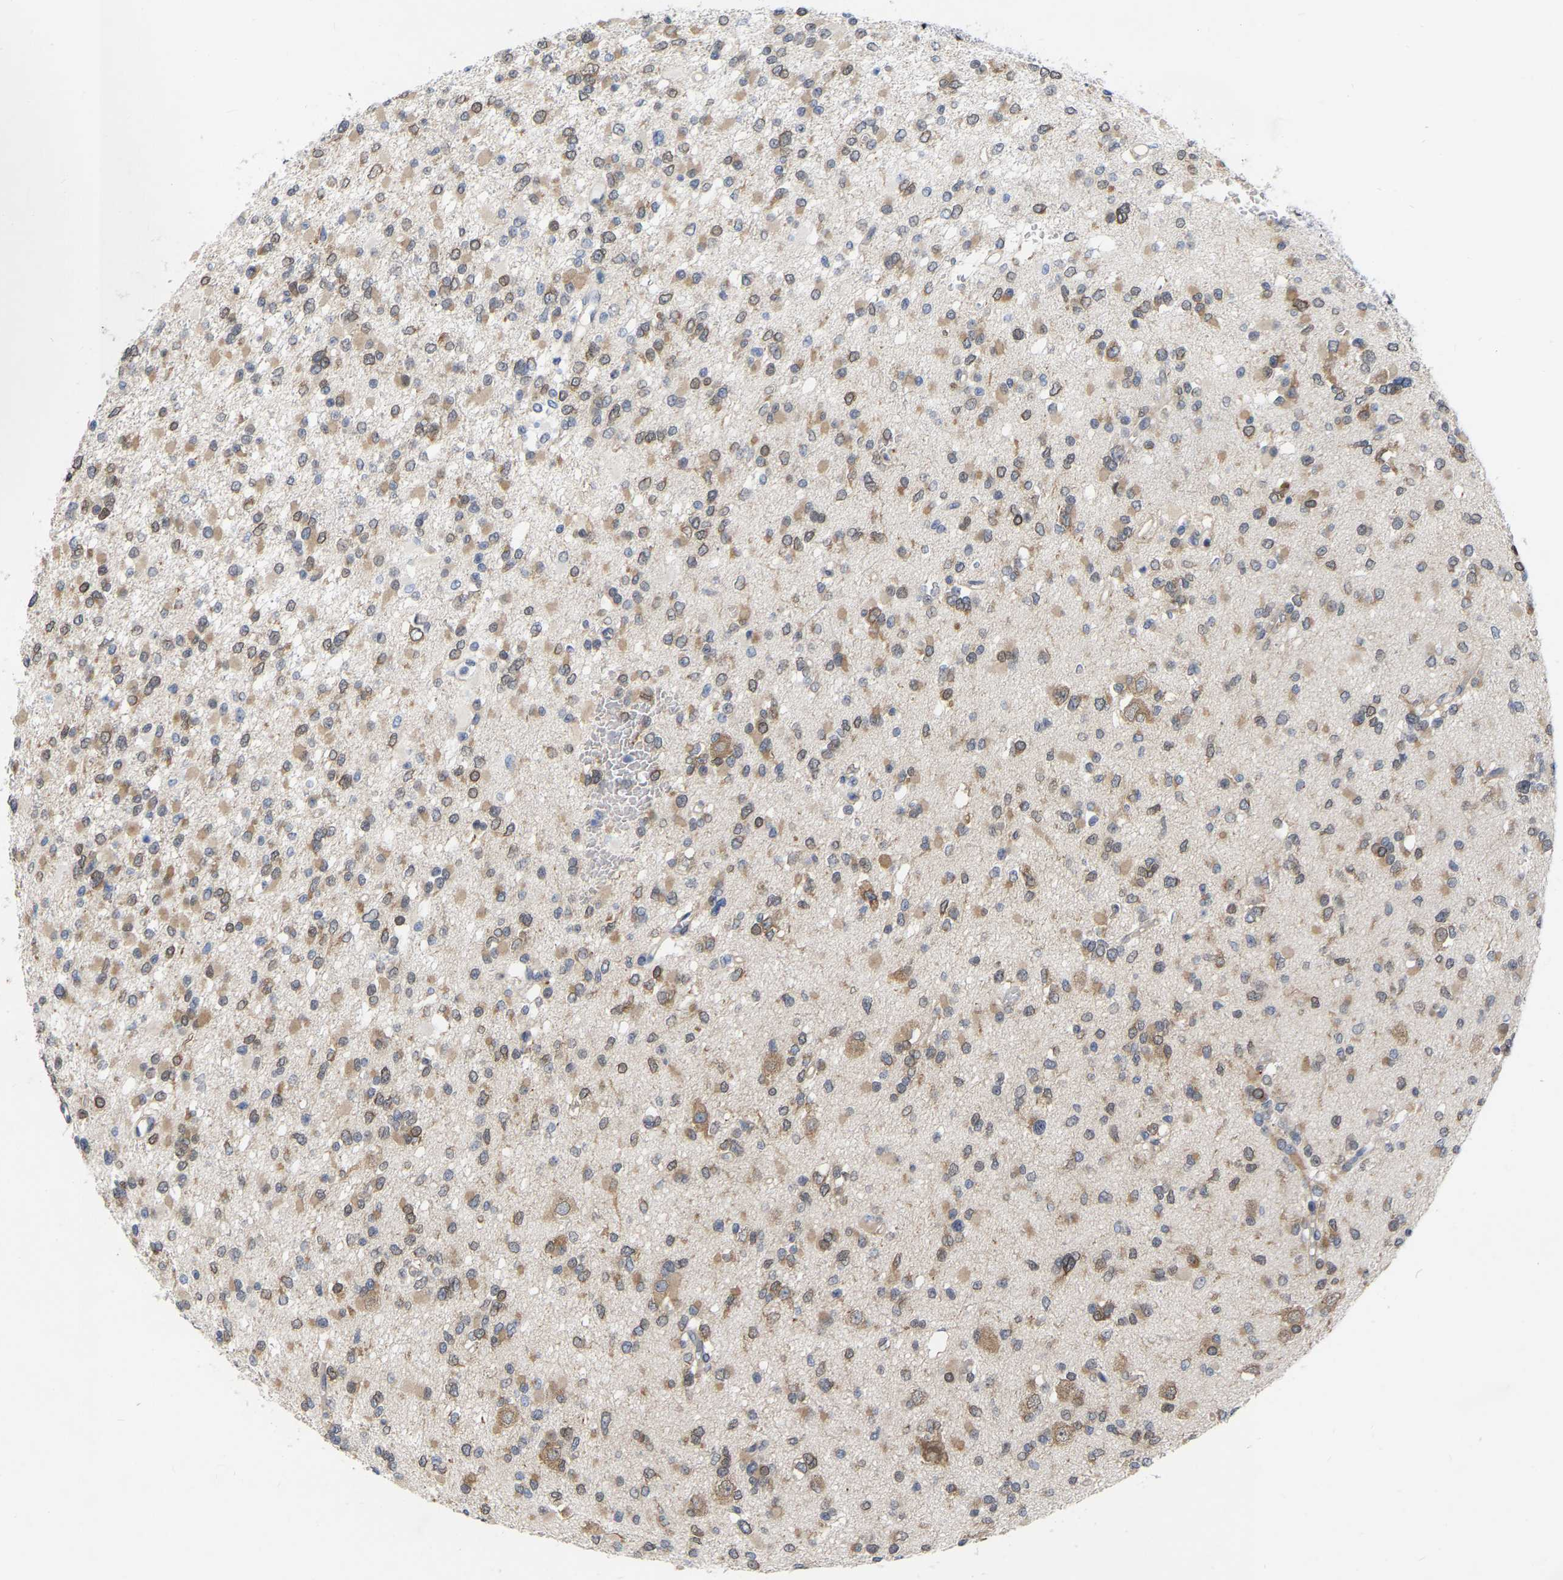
{"staining": {"intensity": "moderate", "quantity": "25%-75%", "location": "cytoplasmic/membranous"}, "tissue": "glioma", "cell_type": "Tumor cells", "image_type": "cancer", "snomed": [{"axis": "morphology", "description": "Glioma, malignant, Low grade"}, {"axis": "topography", "description": "Brain"}], "caption": "Immunohistochemical staining of human glioma displays medium levels of moderate cytoplasmic/membranous staining in about 25%-75% of tumor cells.", "gene": "UBE4B", "patient": {"sex": "female", "age": 22}}